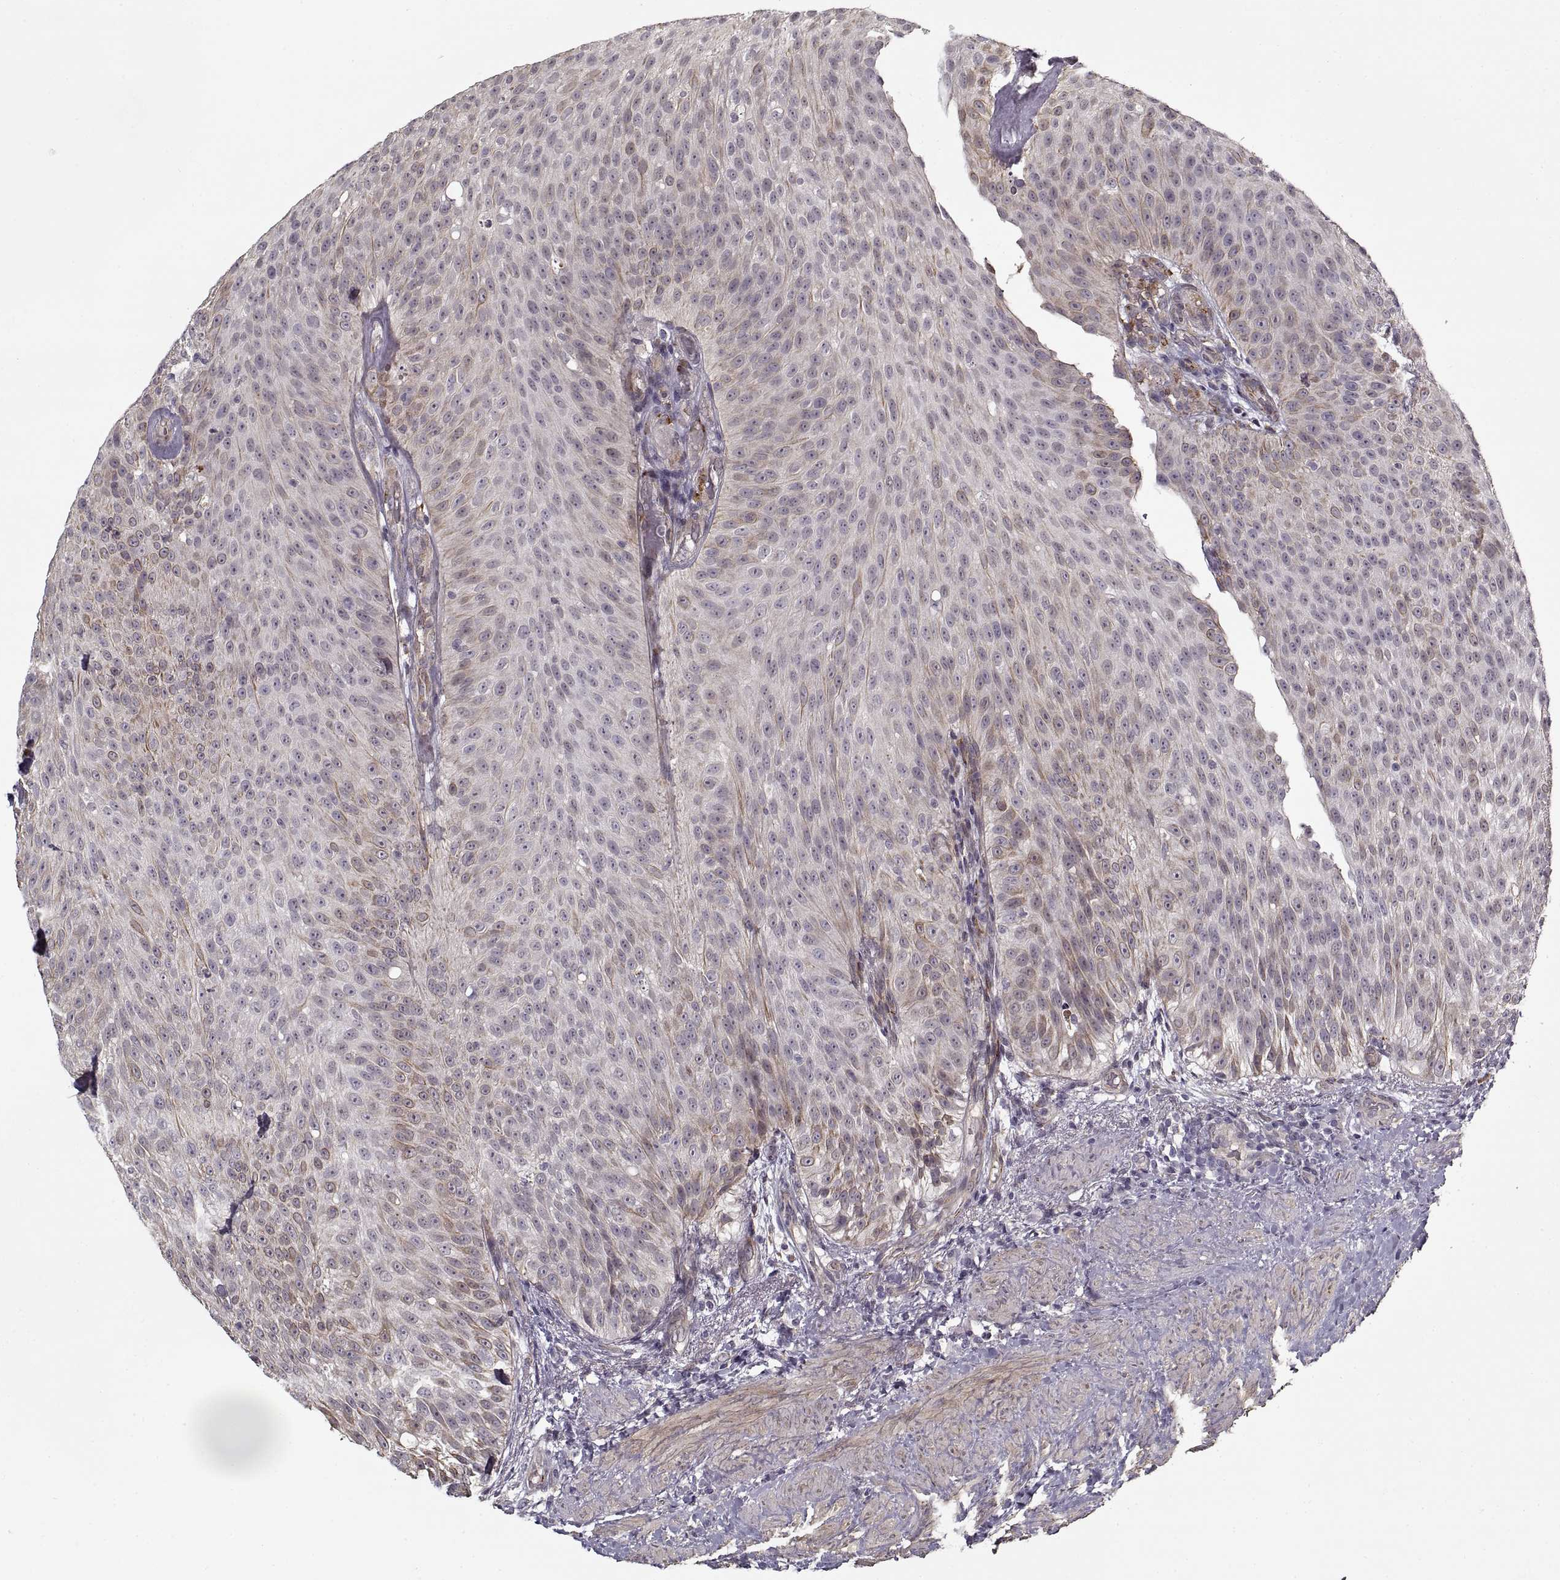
{"staining": {"intensity": "moderate", "quantity": "<25%", "location": "cytoplasmic/membranous"}, "tissue": "urothelial cancer", "cell_type": "Tumor cells", "image_type": "cancer", "snomed": [{"axis": "morphology", "description": "Urothelial carcinoma, Low grade"}, {"axis": "topography", "description": "Urinary bladder"}], "caption": "Tumor cells reveal moderate cytoplasmic/membranous expression in about <25% of cells in low-grade urothelial carcinoma.", "gene": "LAMB2", "patient": {"sex": "male", "age": 78}}